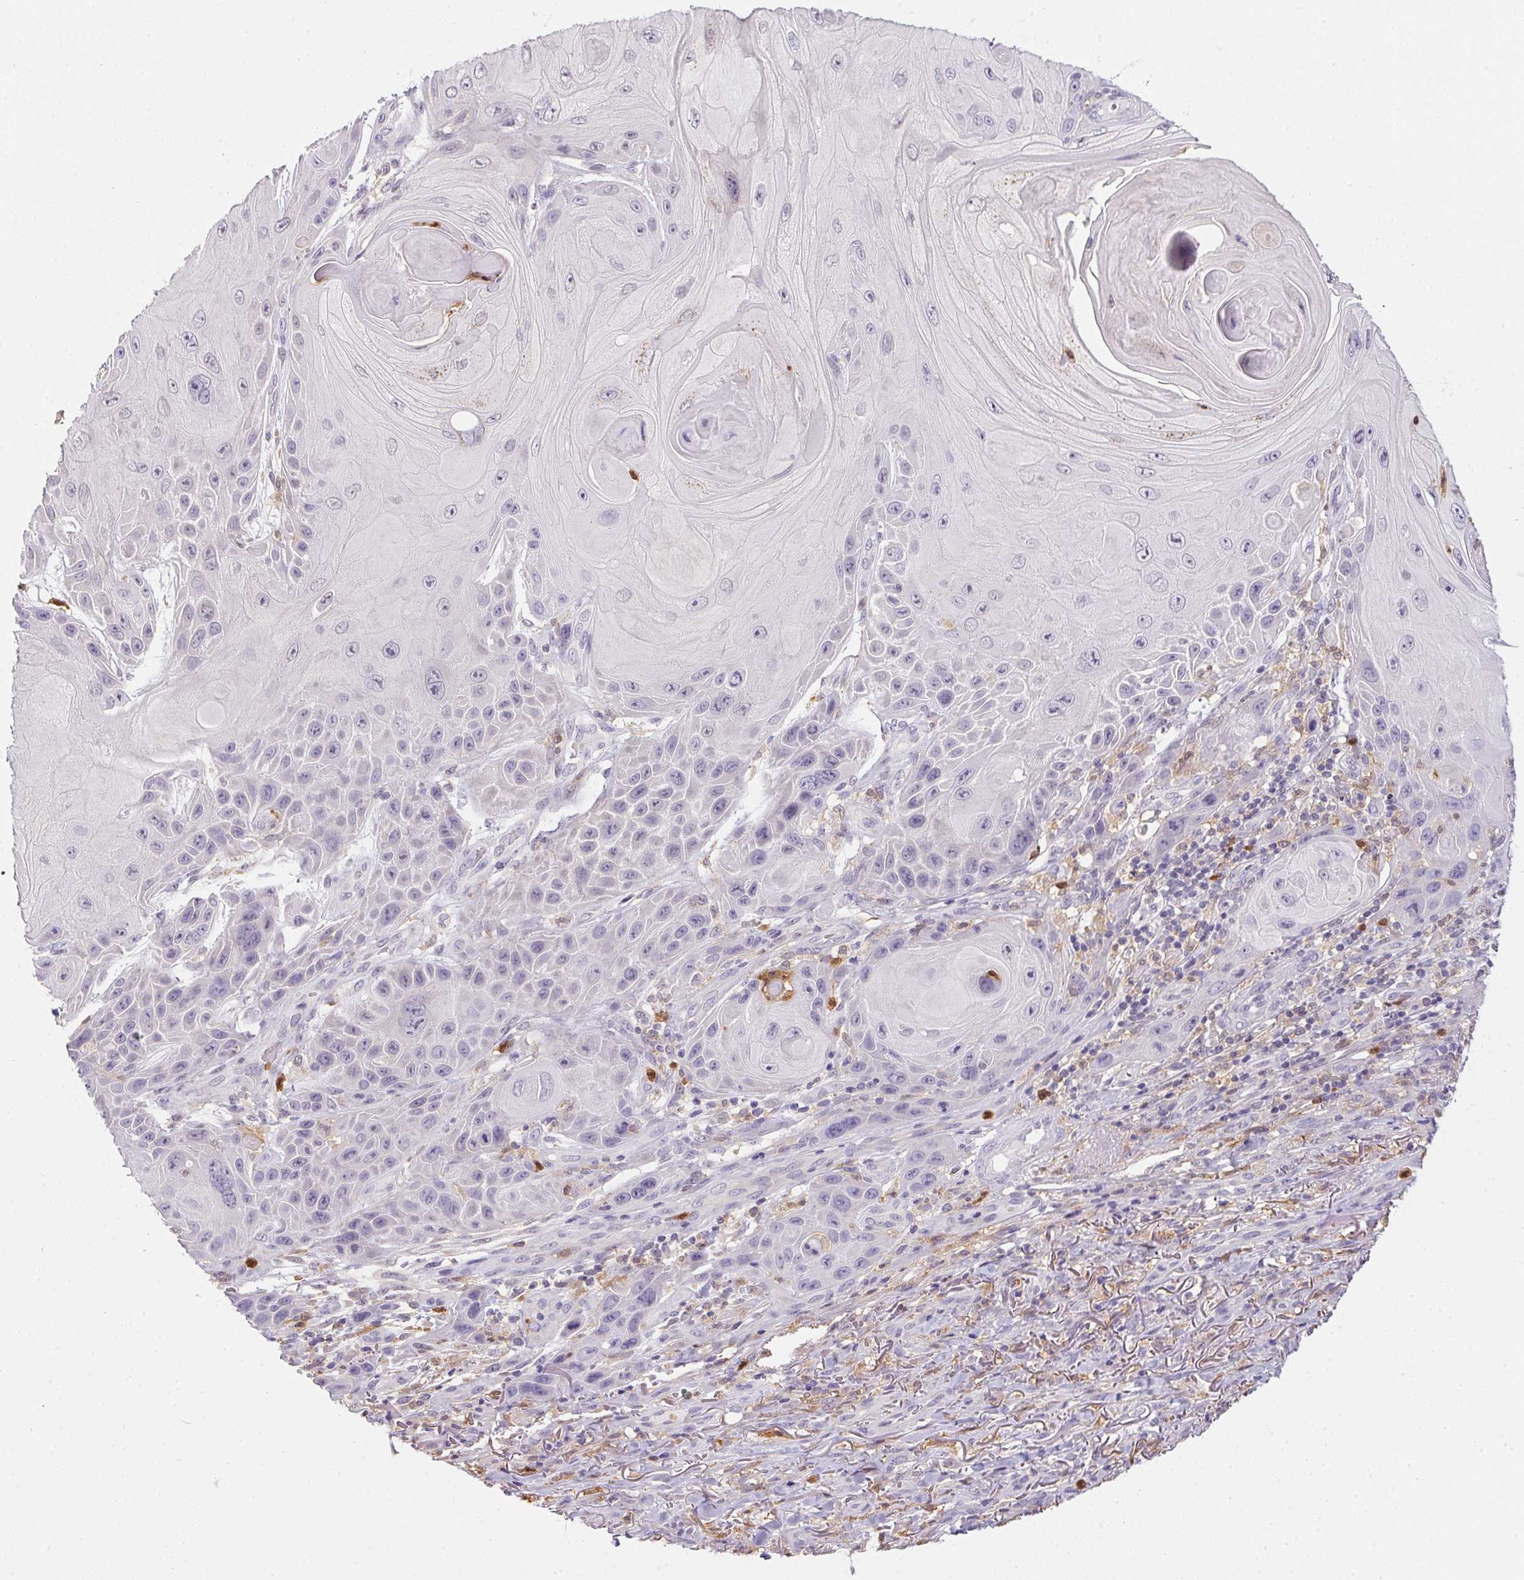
{"staining": {"intensity": "negative", "quantity": "none", "location": "none"}, "tissue": "skin cancer", "cell_type": "Tumor cells", "image_type": "cancer", "snomed": [{"axis": "morphology", "description": "Squamous cell carcinoma, NOS"}, {"axis": "topography", "description": "Skin"}], "caption": "This image is of skin squamous cell carcinoma stained with immunohistochemistry to label a protein in brown with the nuclei are counter-stained blue. There is no positivity in tumor cells. (DAB IHC with hematoxylin counter stain).", "gene": "DNAJC5G", "patient": {"sex": "female", "age": 94}}